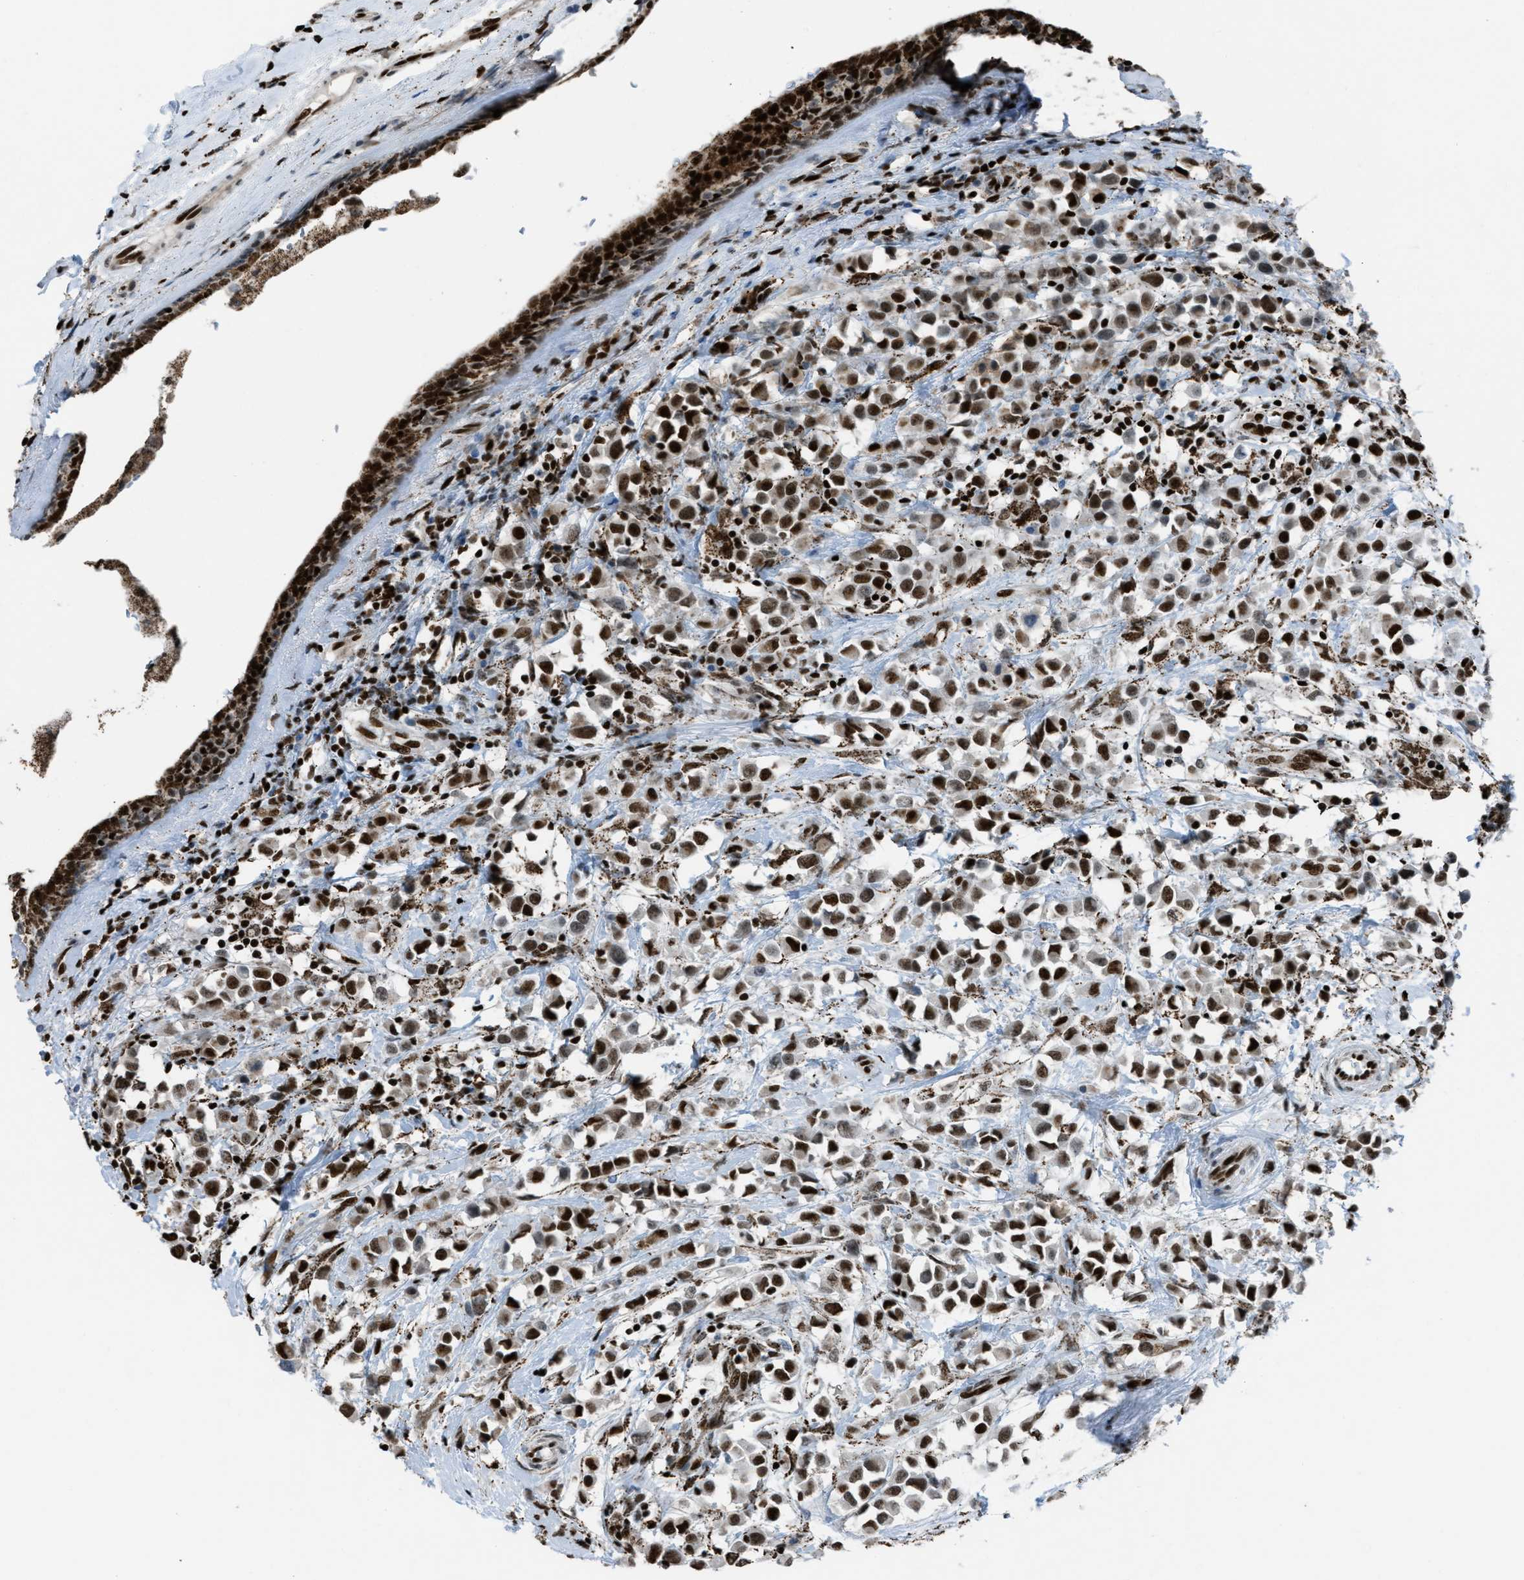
{"staining": {"intensity": "strong", "quantity": ">75%", "location": "nuclear"}, "tissue": "breast cancer", "cell_type": "Tumor cells", "image_type": "cancer", "snomed": [{"axis": "morphology", "description": "Duct carcinoma"}, {"axis": "topography", "description": "Breast"}], "caption": "Tumor cells exhibit strong nuclear staining in approximately >75% of cells in breast invasive ductal carcinoma.", "gene": "SLFN5", "patient": {"sex": "female", "age": 61}}